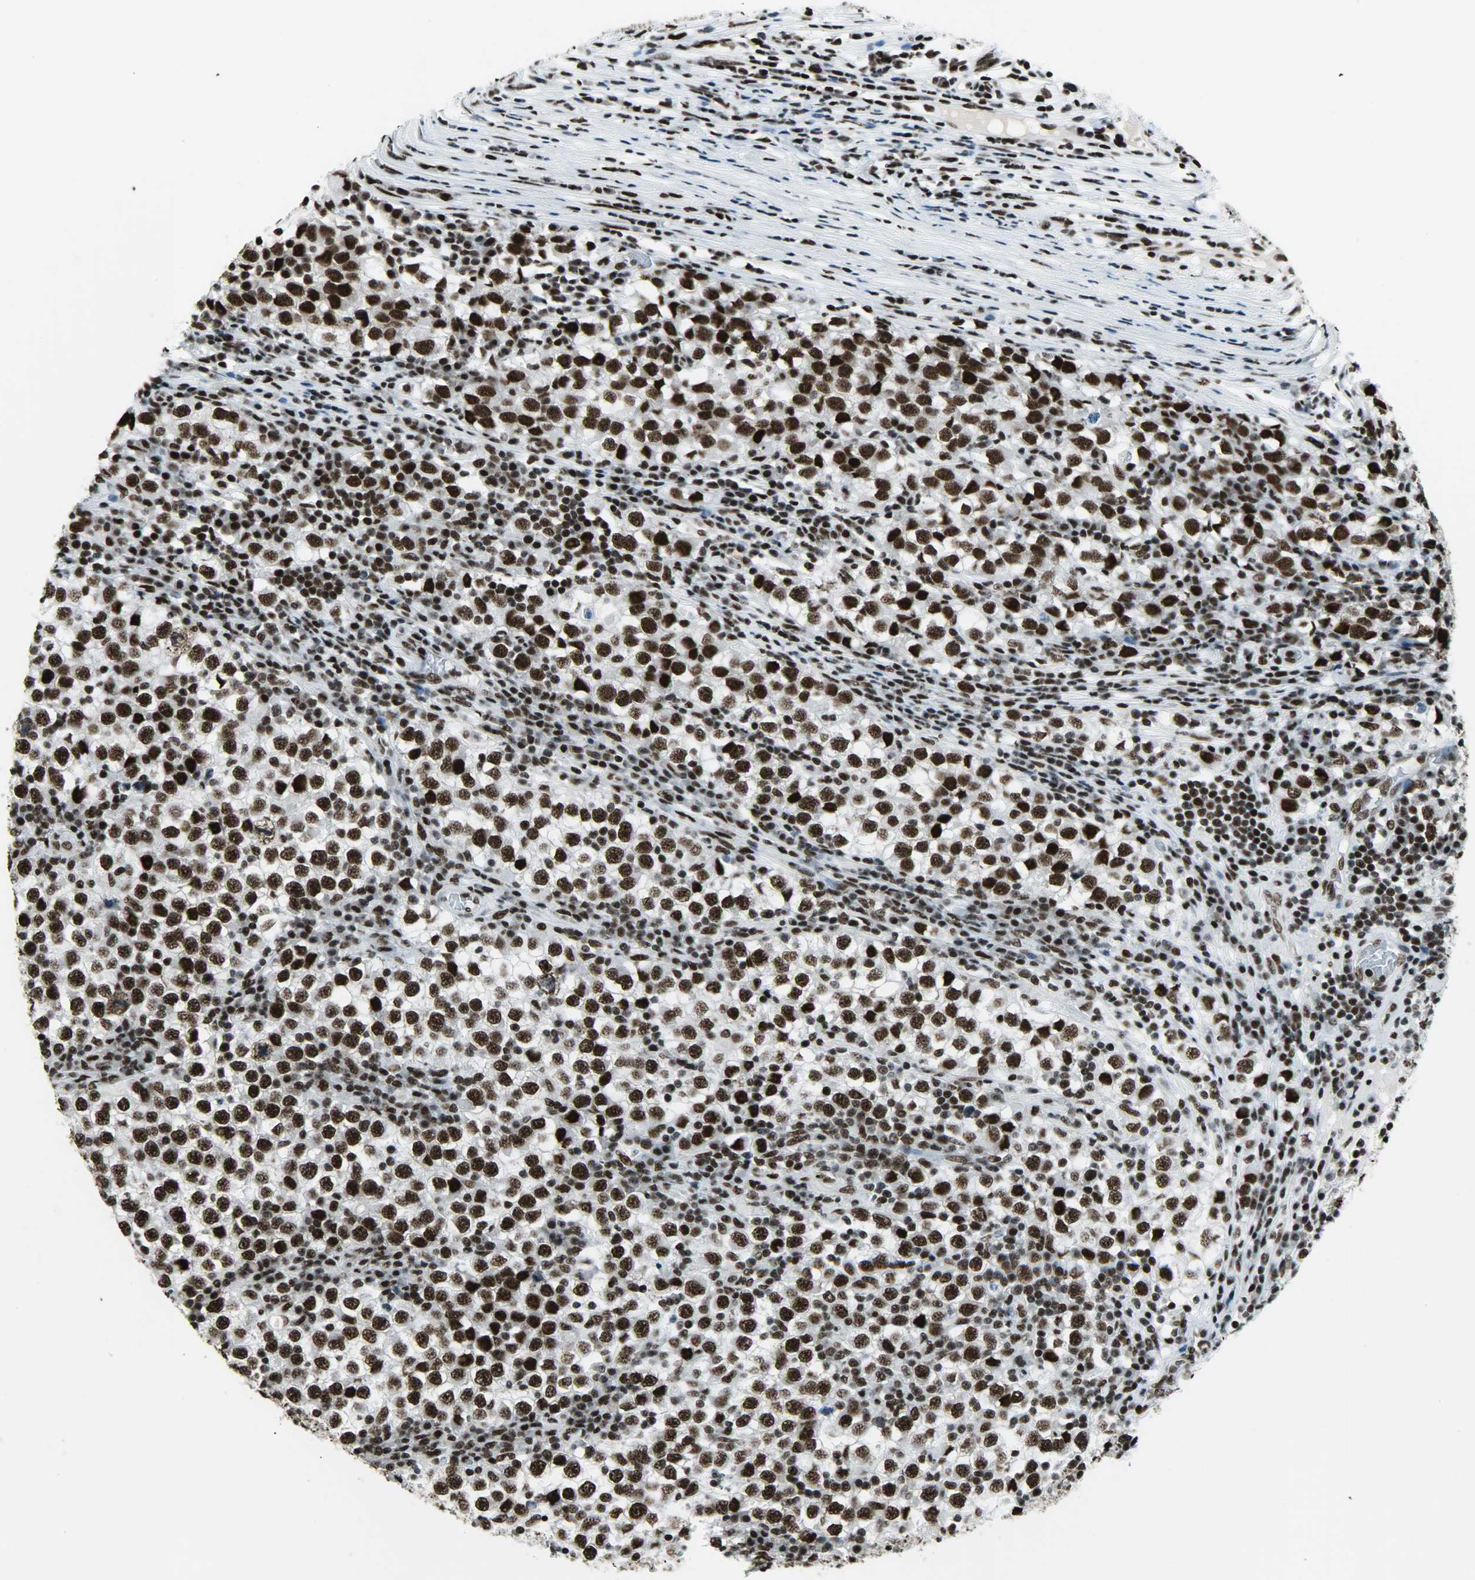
{"staining": {"intensity": "strong", "quantity": ">75%", "location": "nuclear"}, "tissue": "testis cancer", "cell_type": "Tumor cells", "image_type": "cancer", "snomed": [{"axis": "morphology", "description": "Seminoma, NOS"}, {"axis": "topography", "description": "Testis"}], "caption": "Testis cancer (seminoma) stained with a protein marker reveals strong staining in tumor cells.", "gene": "SNRPA", "patient": {"sex": "male", "age": 65}}